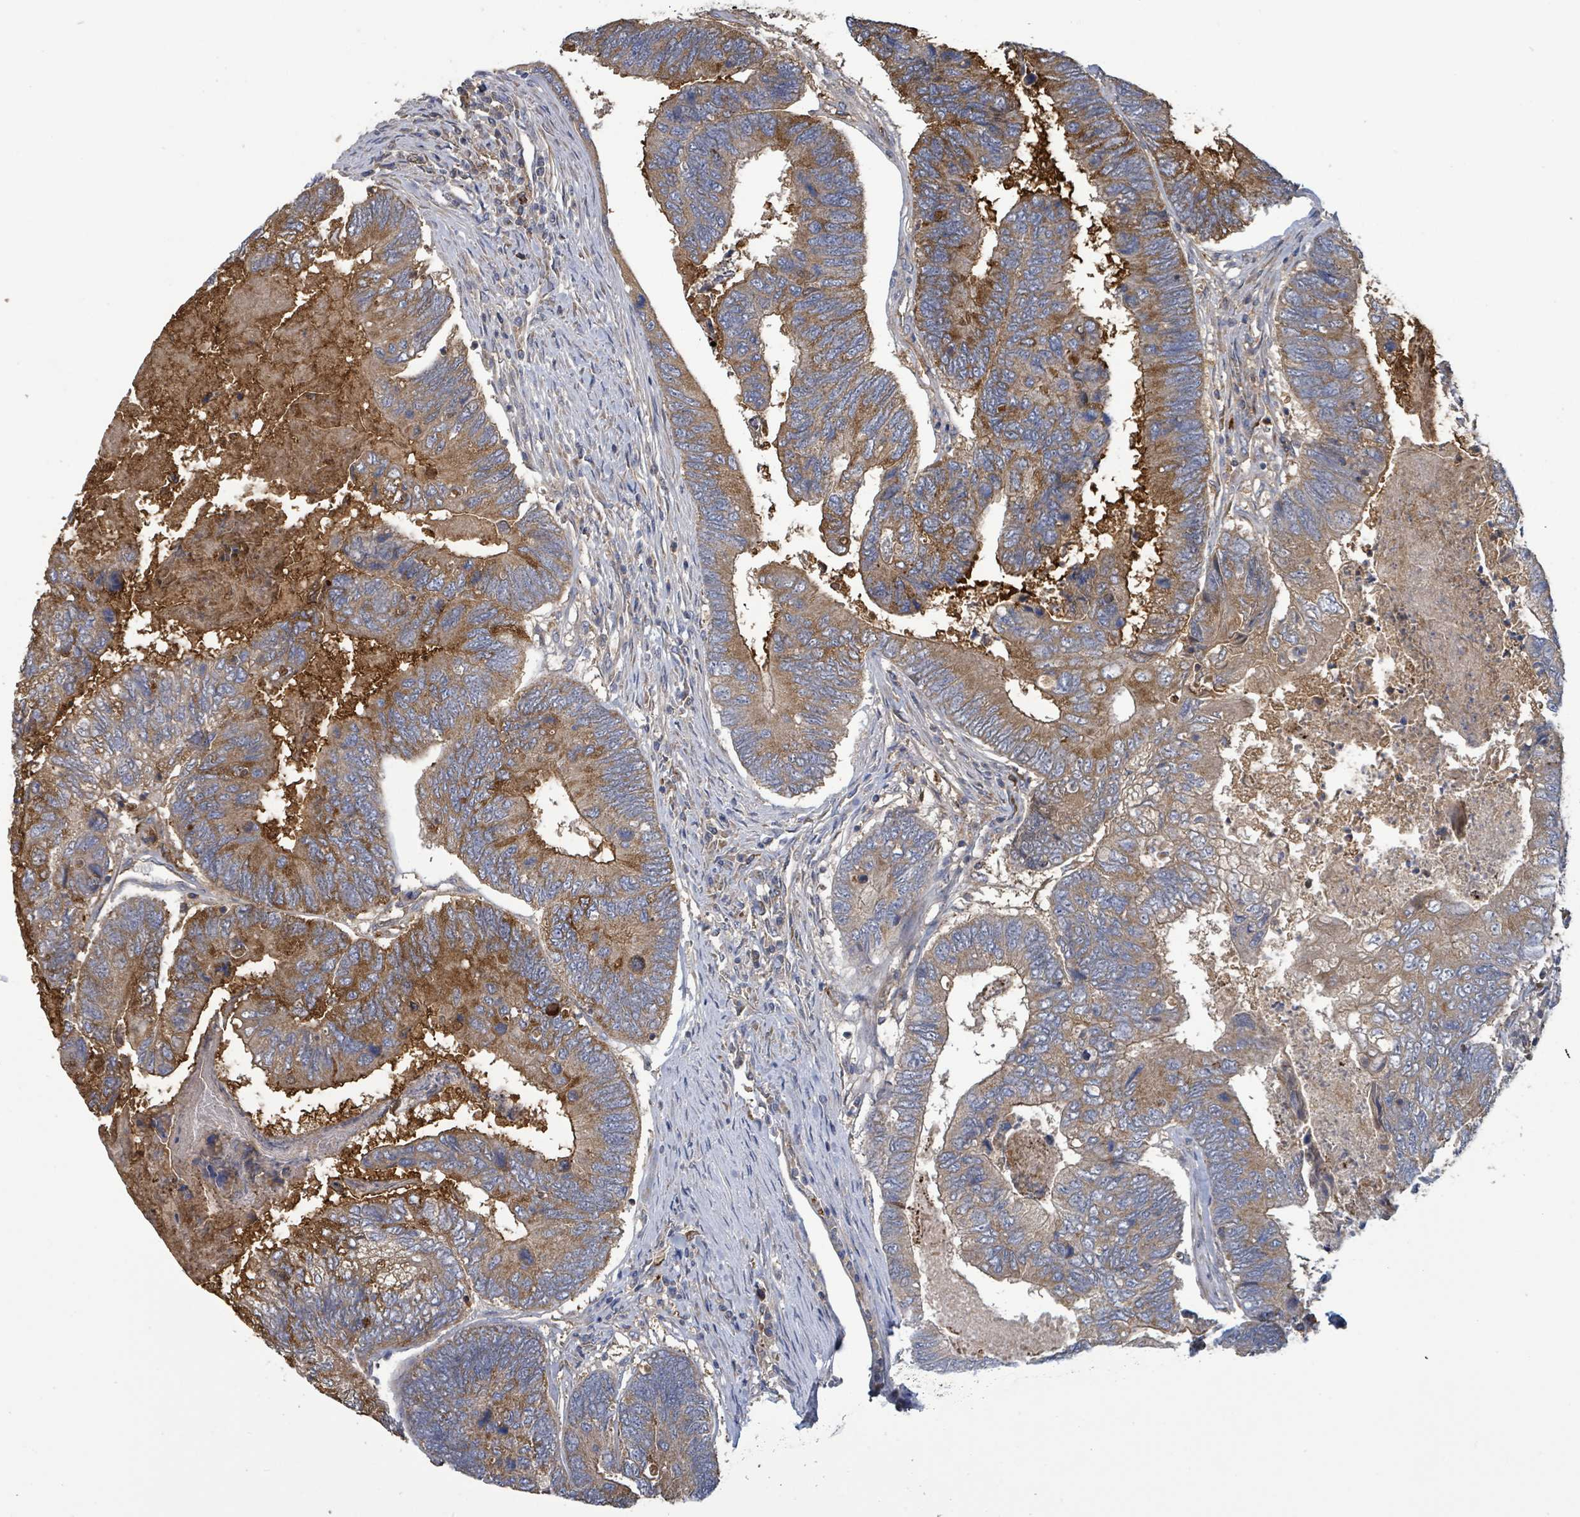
{"staining": {"intensity": "moderate", "quantity": "25%-75%", "location": "cytoplasmic/membranous"}, "tissue": "colorectal cancer", "cell_type": "Tumor cells", "image_type": "cancer", "snomed": [{"axis": "morphology", "description": "Adenocarcinoma, NOS"}, {"axis": "topography", "description": "Colon"}], "caption": "Colorectal adenocarcinoma stained for a protein (brown) shows moderate cytoplasmic/membranous positive staining in about 25%-75% of tumor cells.", "gene": "PLAAT1", "patient": {"sex": "female", "age": 67}}